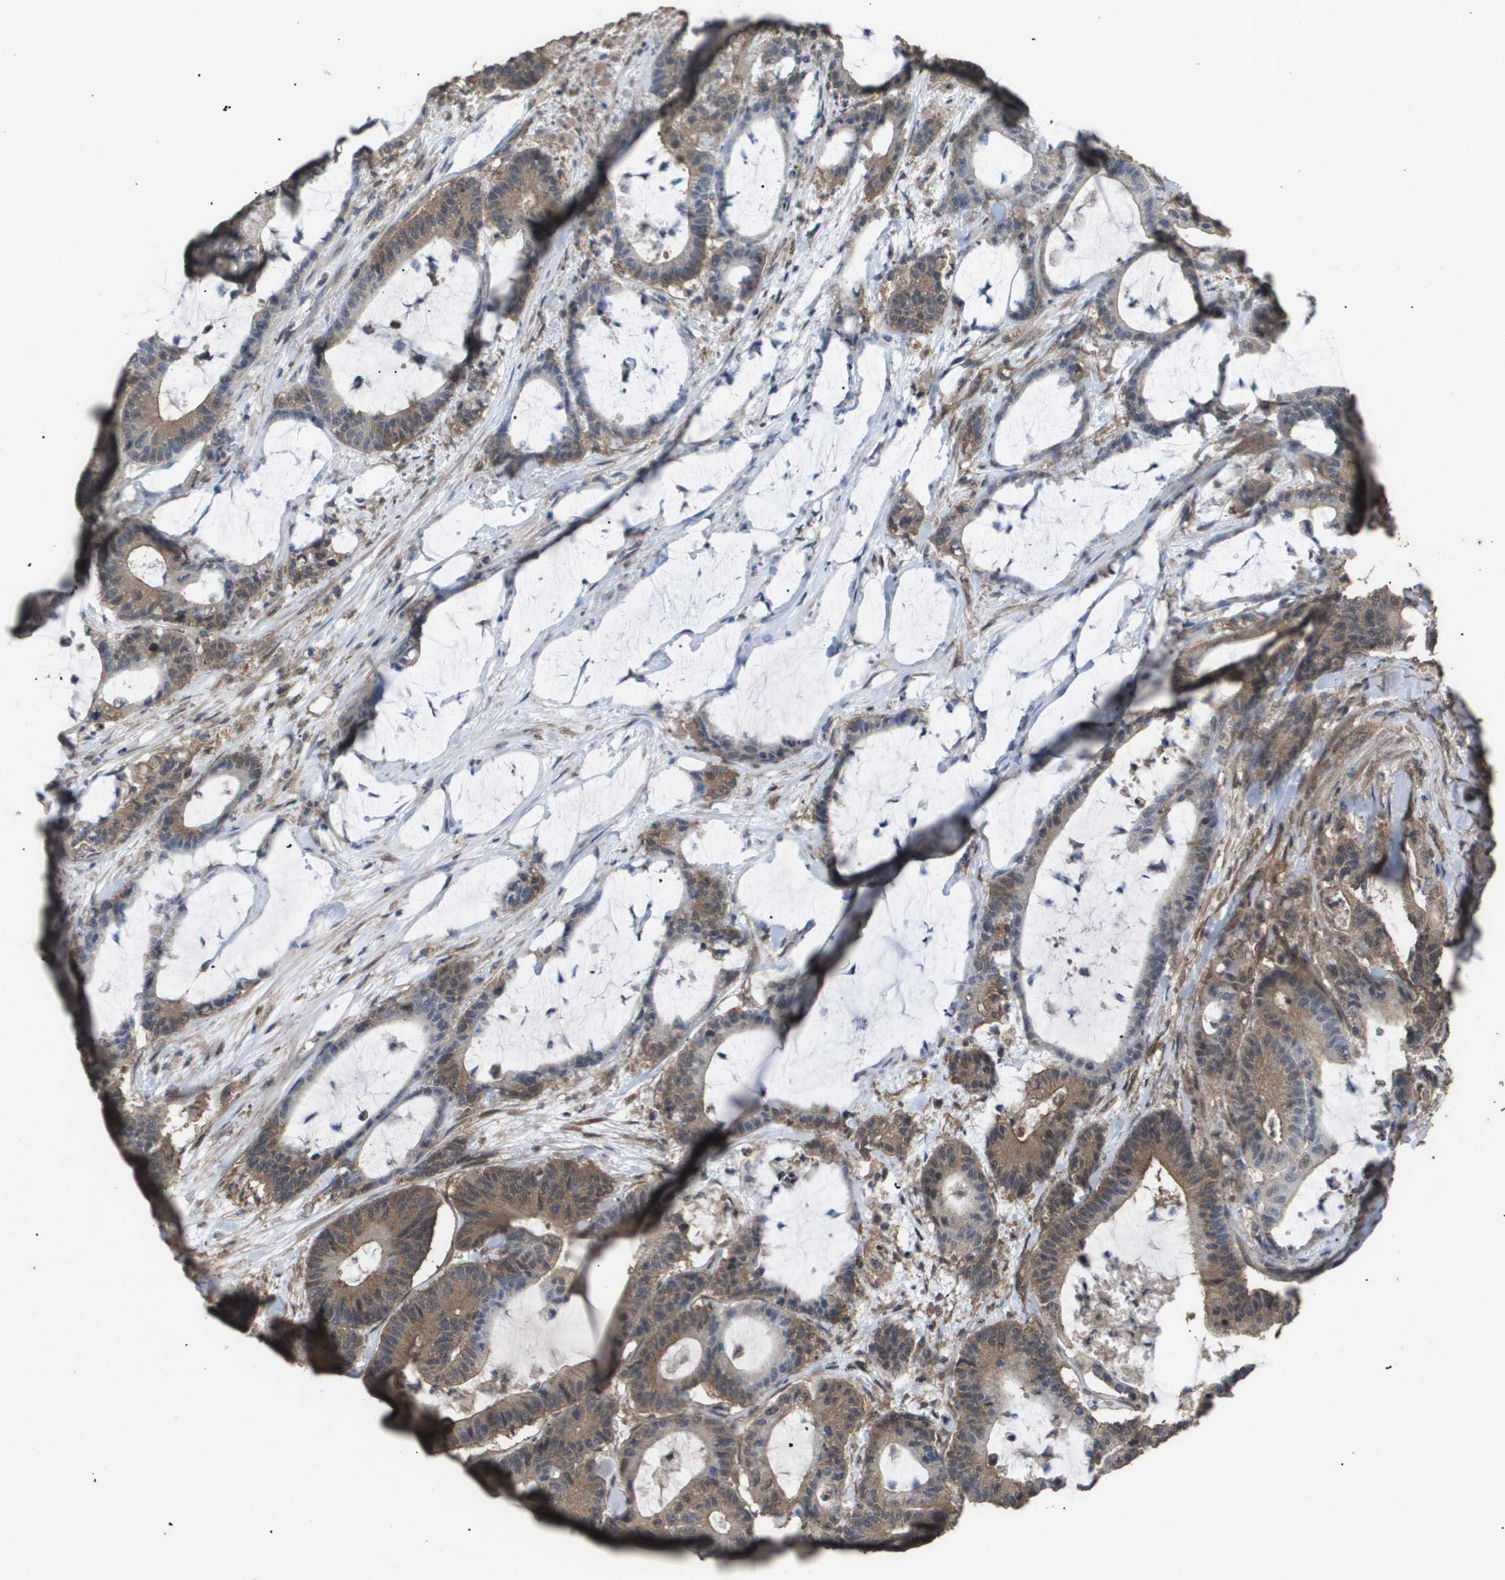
{"staining": {"intensity": "moderate", "quantity": ">75%", "location": "cytoplasmic/membranous"}, "tissue": "colorectal cancer", "cell_type": "Tumor cells", "image_type": "cancer", "snomed": [{"axis": "morphology", "description": "Adenocarcinoma, NOS"}, {"axis": "topography", "description": "Colon"}], "caption": "About >75% of tumor cells in adenocarcinoma (colorectal) show moderate cytoplasmic/membranous protein expression as visualized by brown immunohistochemical staining.", "gene": "CUL5", "patient": {"sex": "female", "age": 84}}